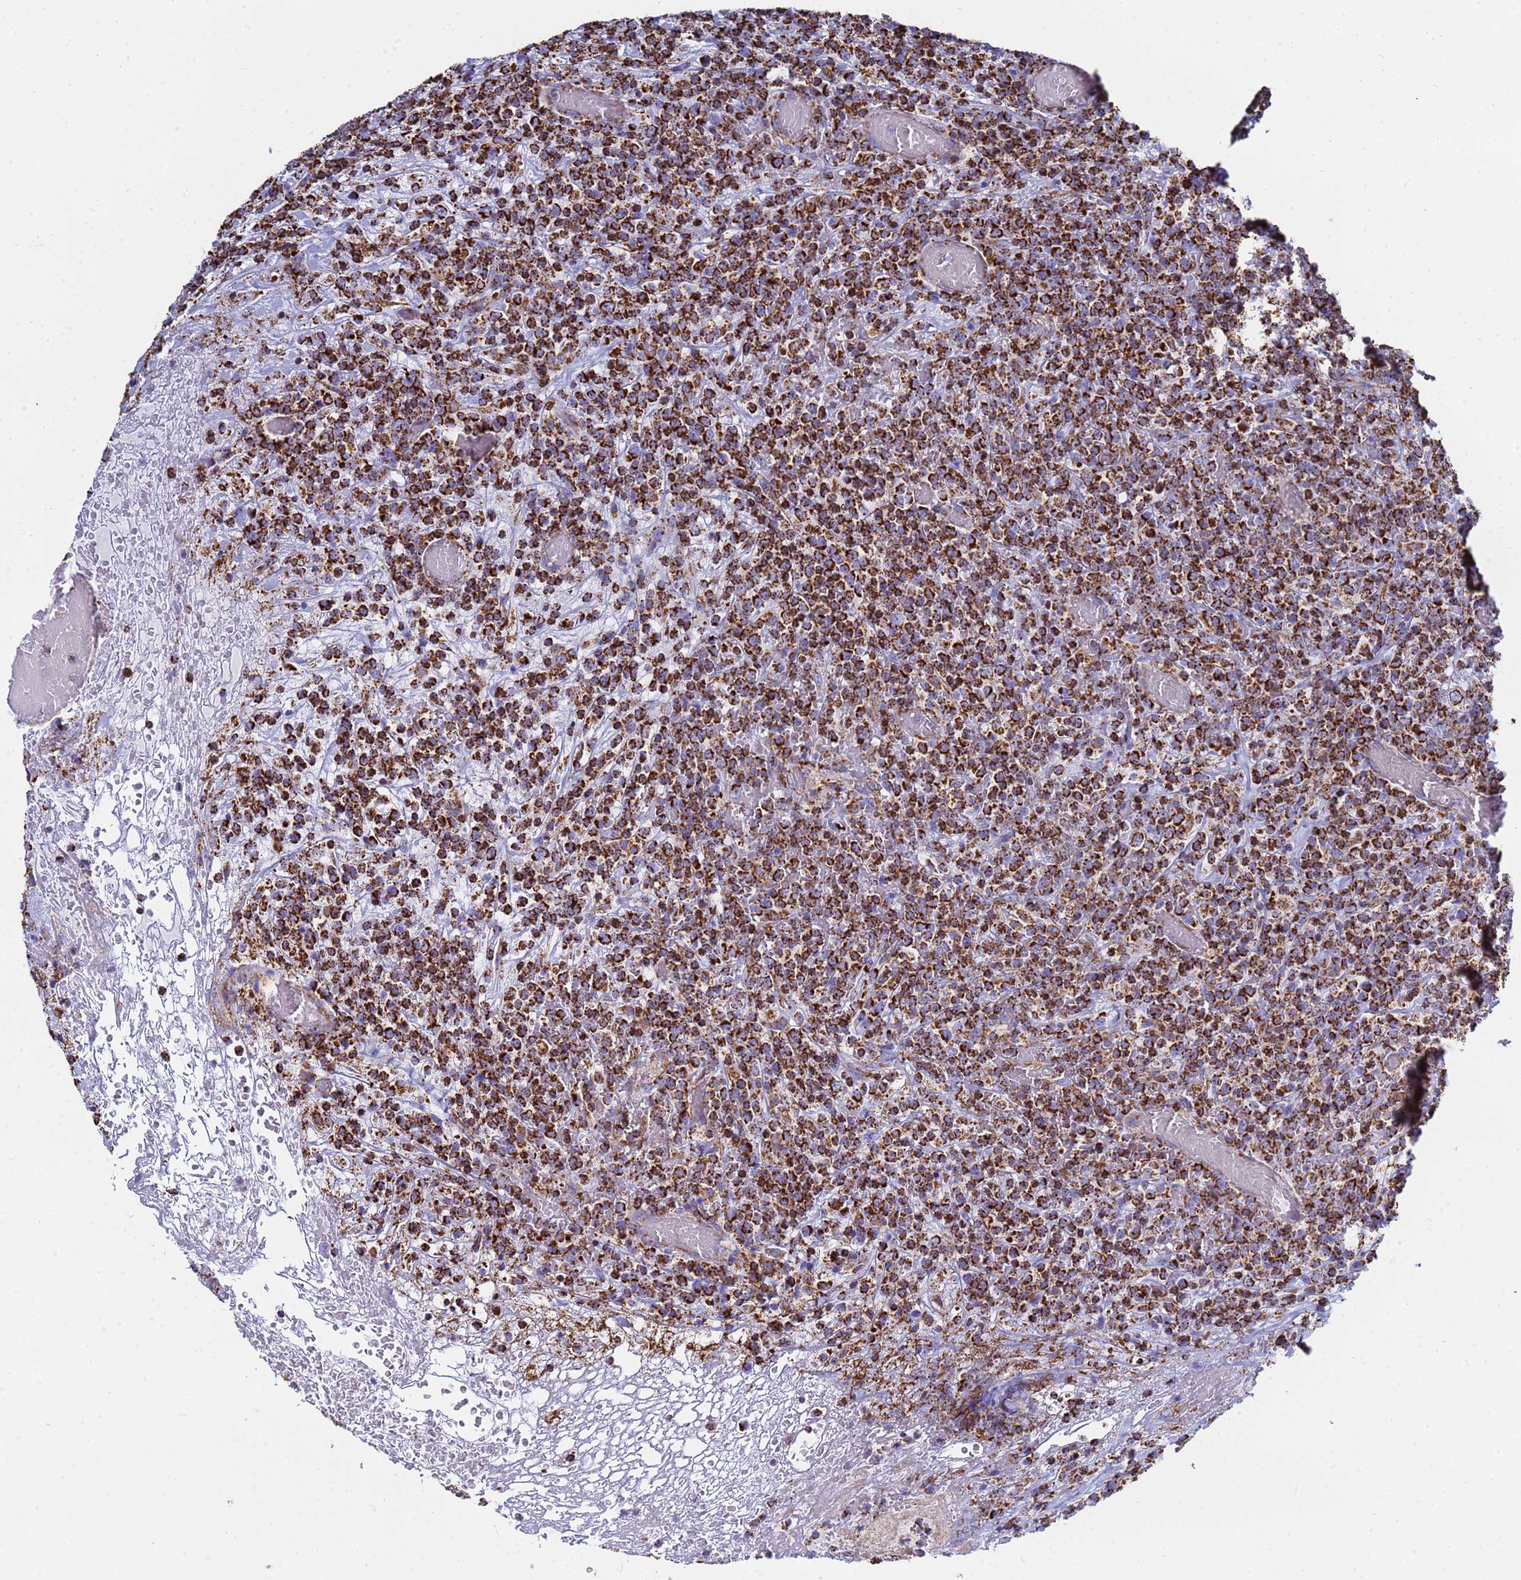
{"staining": {"intensity": "strong", "quantity": ">75%", "location": "cytoplasmic/membranous"}, "tissue": "lymphoma", "cell_type": "Tumor cells", "image_type": "cancer", "snomed": [{"axis": "morphology", "description": "Malignant lymphoma, non-Hodgkin's type, High grade"}, {"axis": "topography", "description": "Colon"}], "caption": "Lymphoma was stained to show a protein in brown. There is high levels of strong cytoplasmic/membranous expression in approximately >75% of tumor cells.", "gene": "PHB2", "patient": {"sex": "female", "age": 53}}